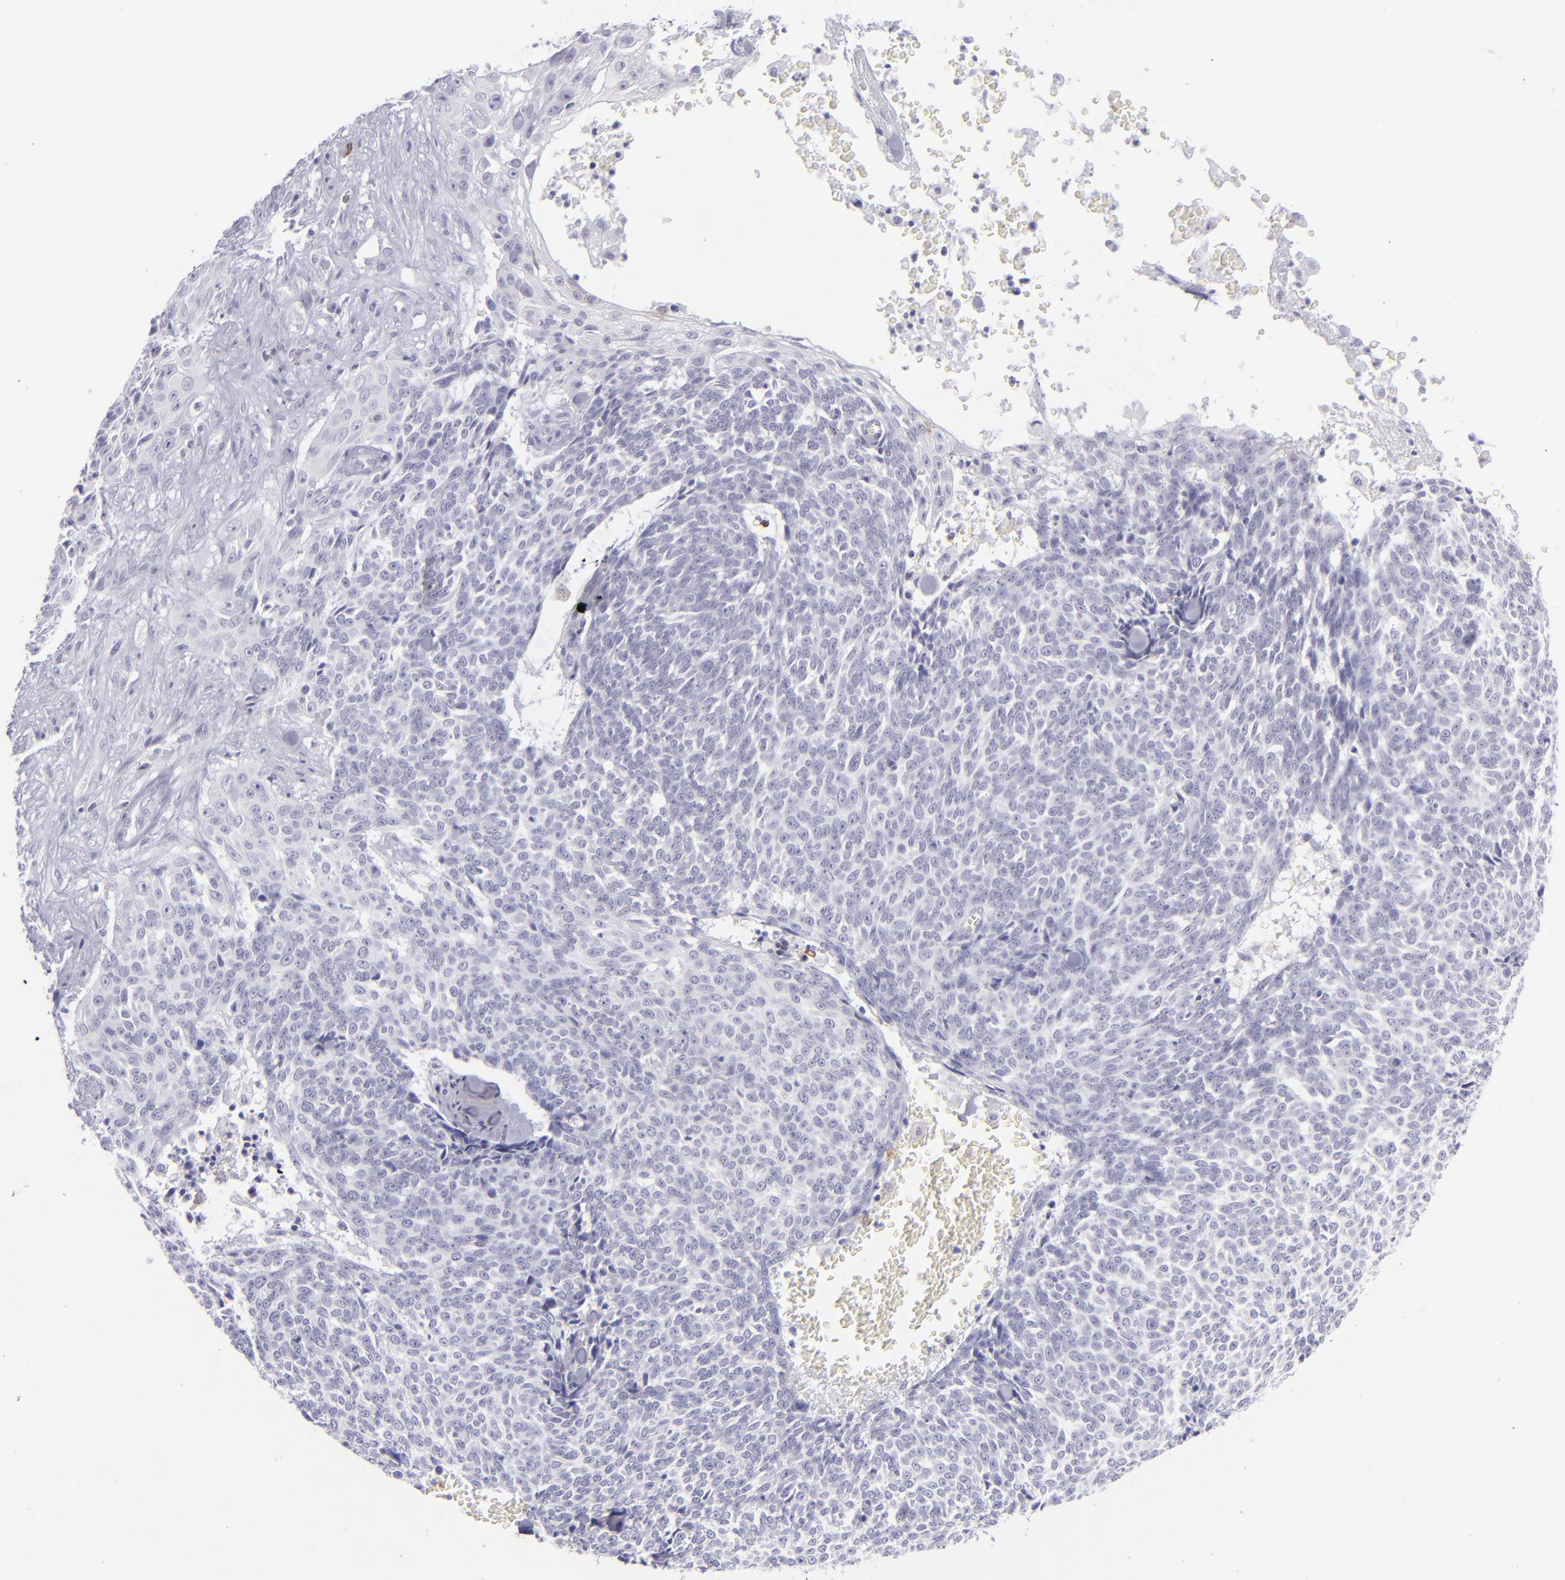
{"staining": {"intensity": "negative", "quantity": "none", "location": "none"}, "tissue": "skin cancer", "cell_type": "Tumor cells", "image_type": "cancer", "snomed": [{"axis": "morphology", "description": "Basal cell carcinoma"}, {"axis": "topography", "description": "Skin"}], "caption": "This is a photomicrograph of immunohistochemistry (IHC) staining of skin cancer (basal cell carcinoma), which shows no expression in tumor cells.", "gene": "SELPLG", "patient": {"sex": "female", "age": 89}}